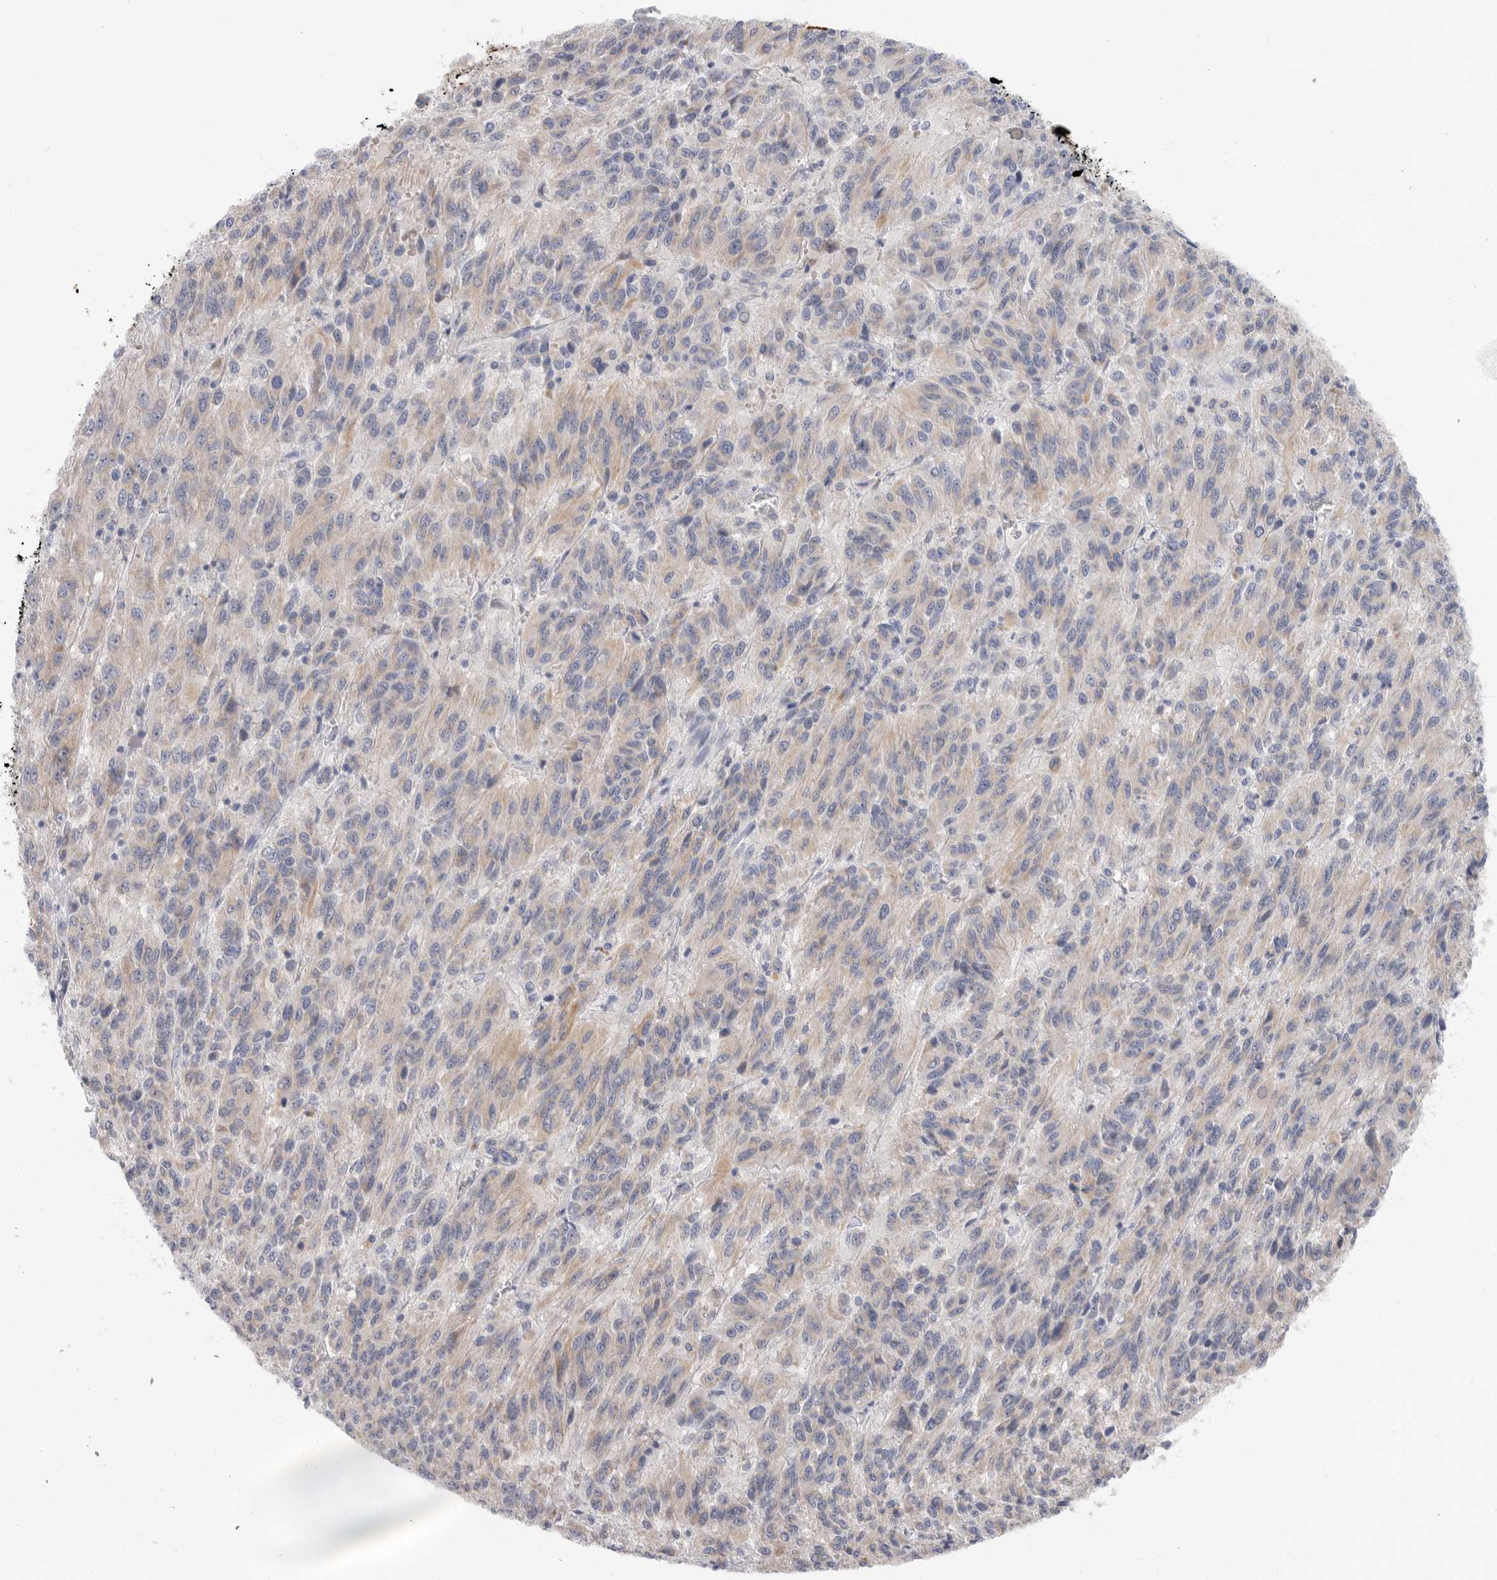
{"staining": {"intensity": "weak", "quantity": "<25%", "location": "cytoplasmic/membranous"}, "tissue": "melanoma", "cell_type": "Tumor cells", "image_type": "cancer", "snomed": [{"axis": "morphology", "description": "Malignant melanoma, Metastatic site"}, {"axis": "topography", "description": "Lung"}], "caption": "An immunohistochemistry (IHC) histopathology image of malignant melanoma (metastatic site) is shown. There is no staining in tumor cells of malignant melanoma (metastatic site).", "gene": "MTFR1L", "patient": {"sex": "male", "age": 64}}